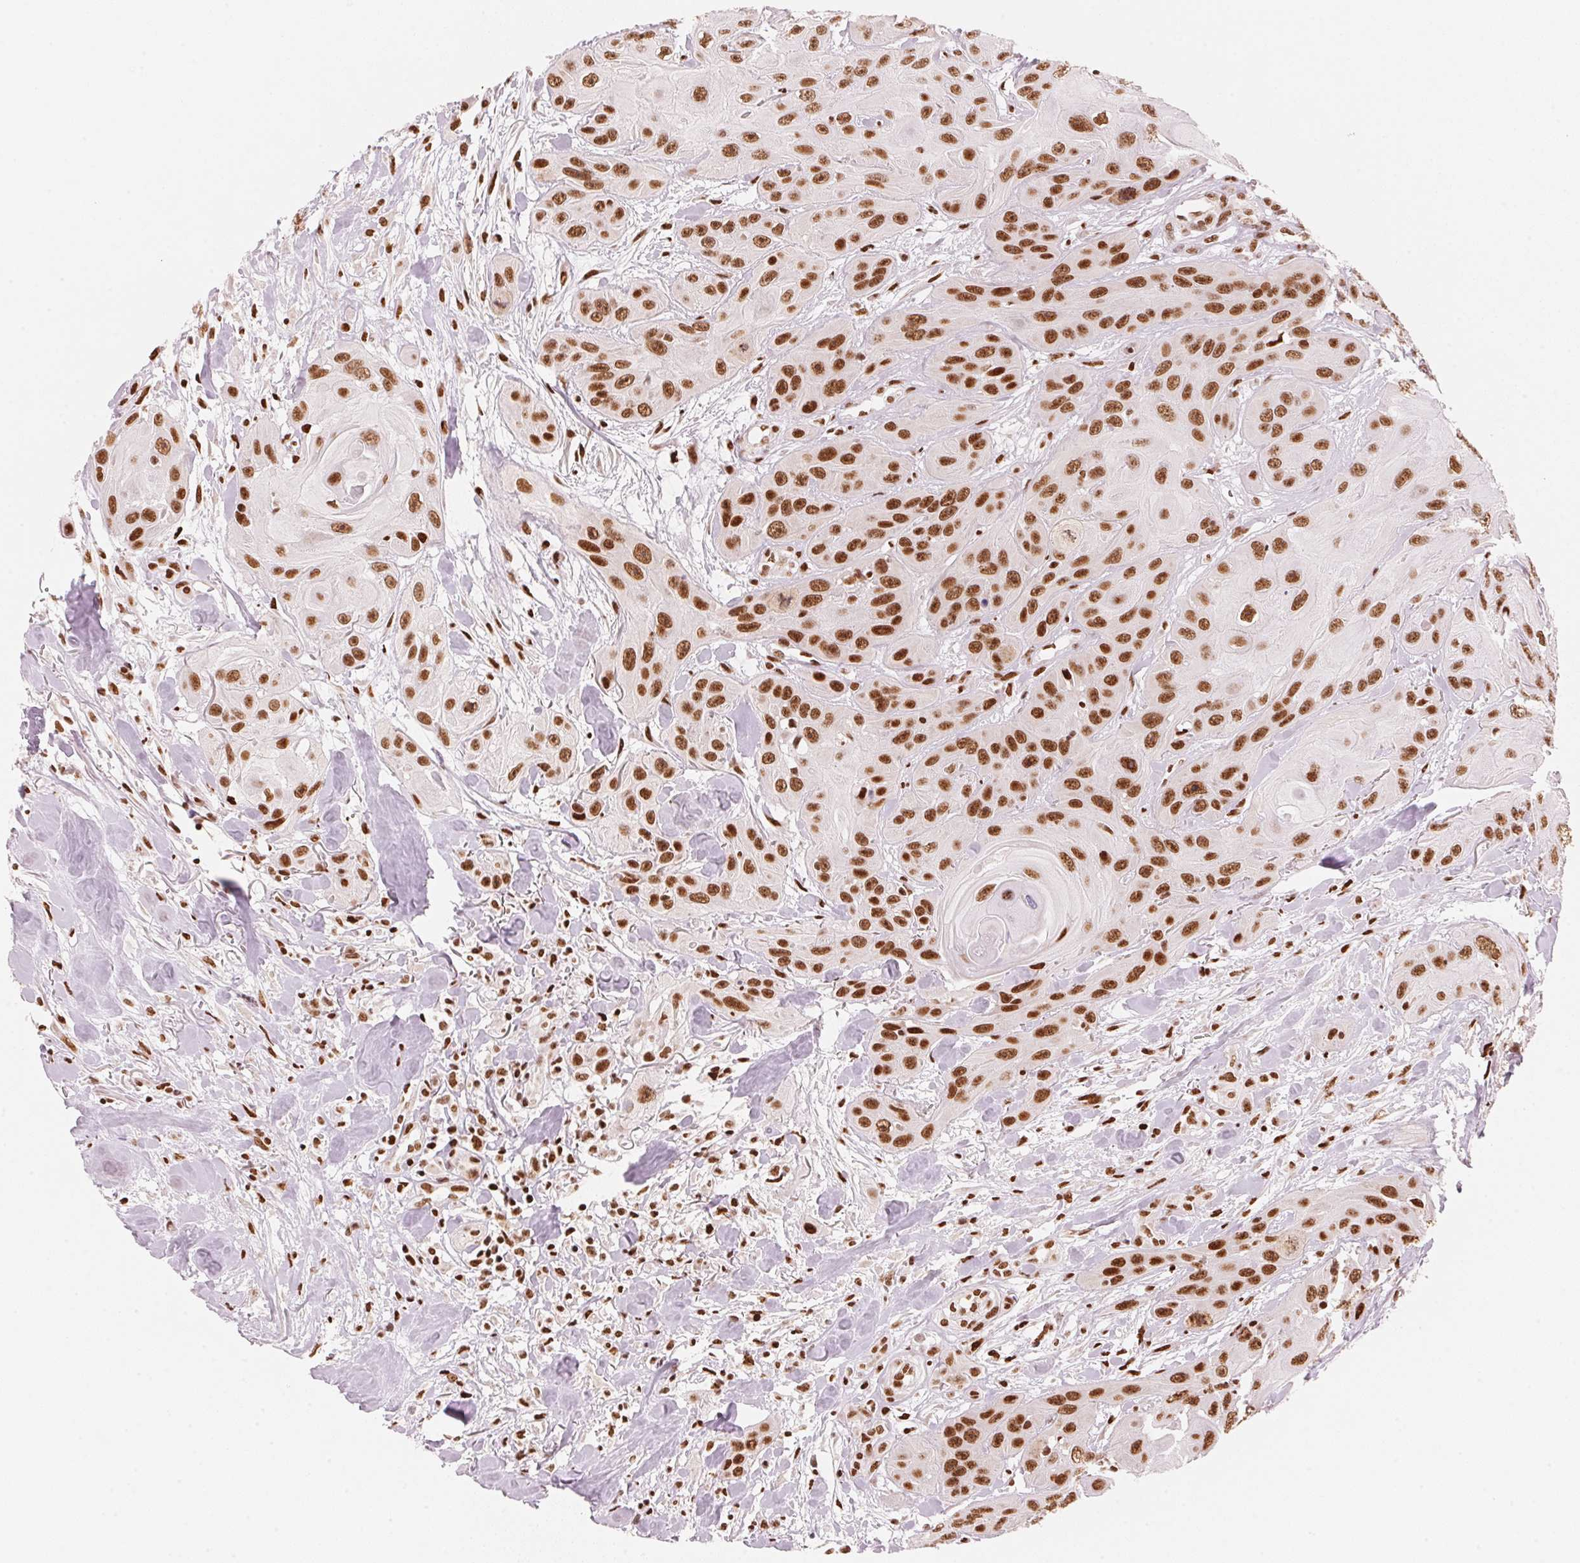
{"staining": {"intensity": "strong", "quantity": ">75%", "location": "nuclear"}, "tissue": "head and neck cancer", "cell_type": "Tumor cells", "image_type": "cancer", "snomed": [{"axis": "morphology", "description": "Squamous cell carcinoma, NOS"}, {"axis": "topography", "description": "Oral tissue"}, {"axis": "topography", "description": "Head-Neck"}], "caption": "Human head and neck cancer (squamous cell carcinoma) stained for a protein (brown) exhibits strong nuclear positive positivity in approximately >75% of tumor cells.", "gene": "NXF1", "patient": {"sex": "male", "age": 77}}